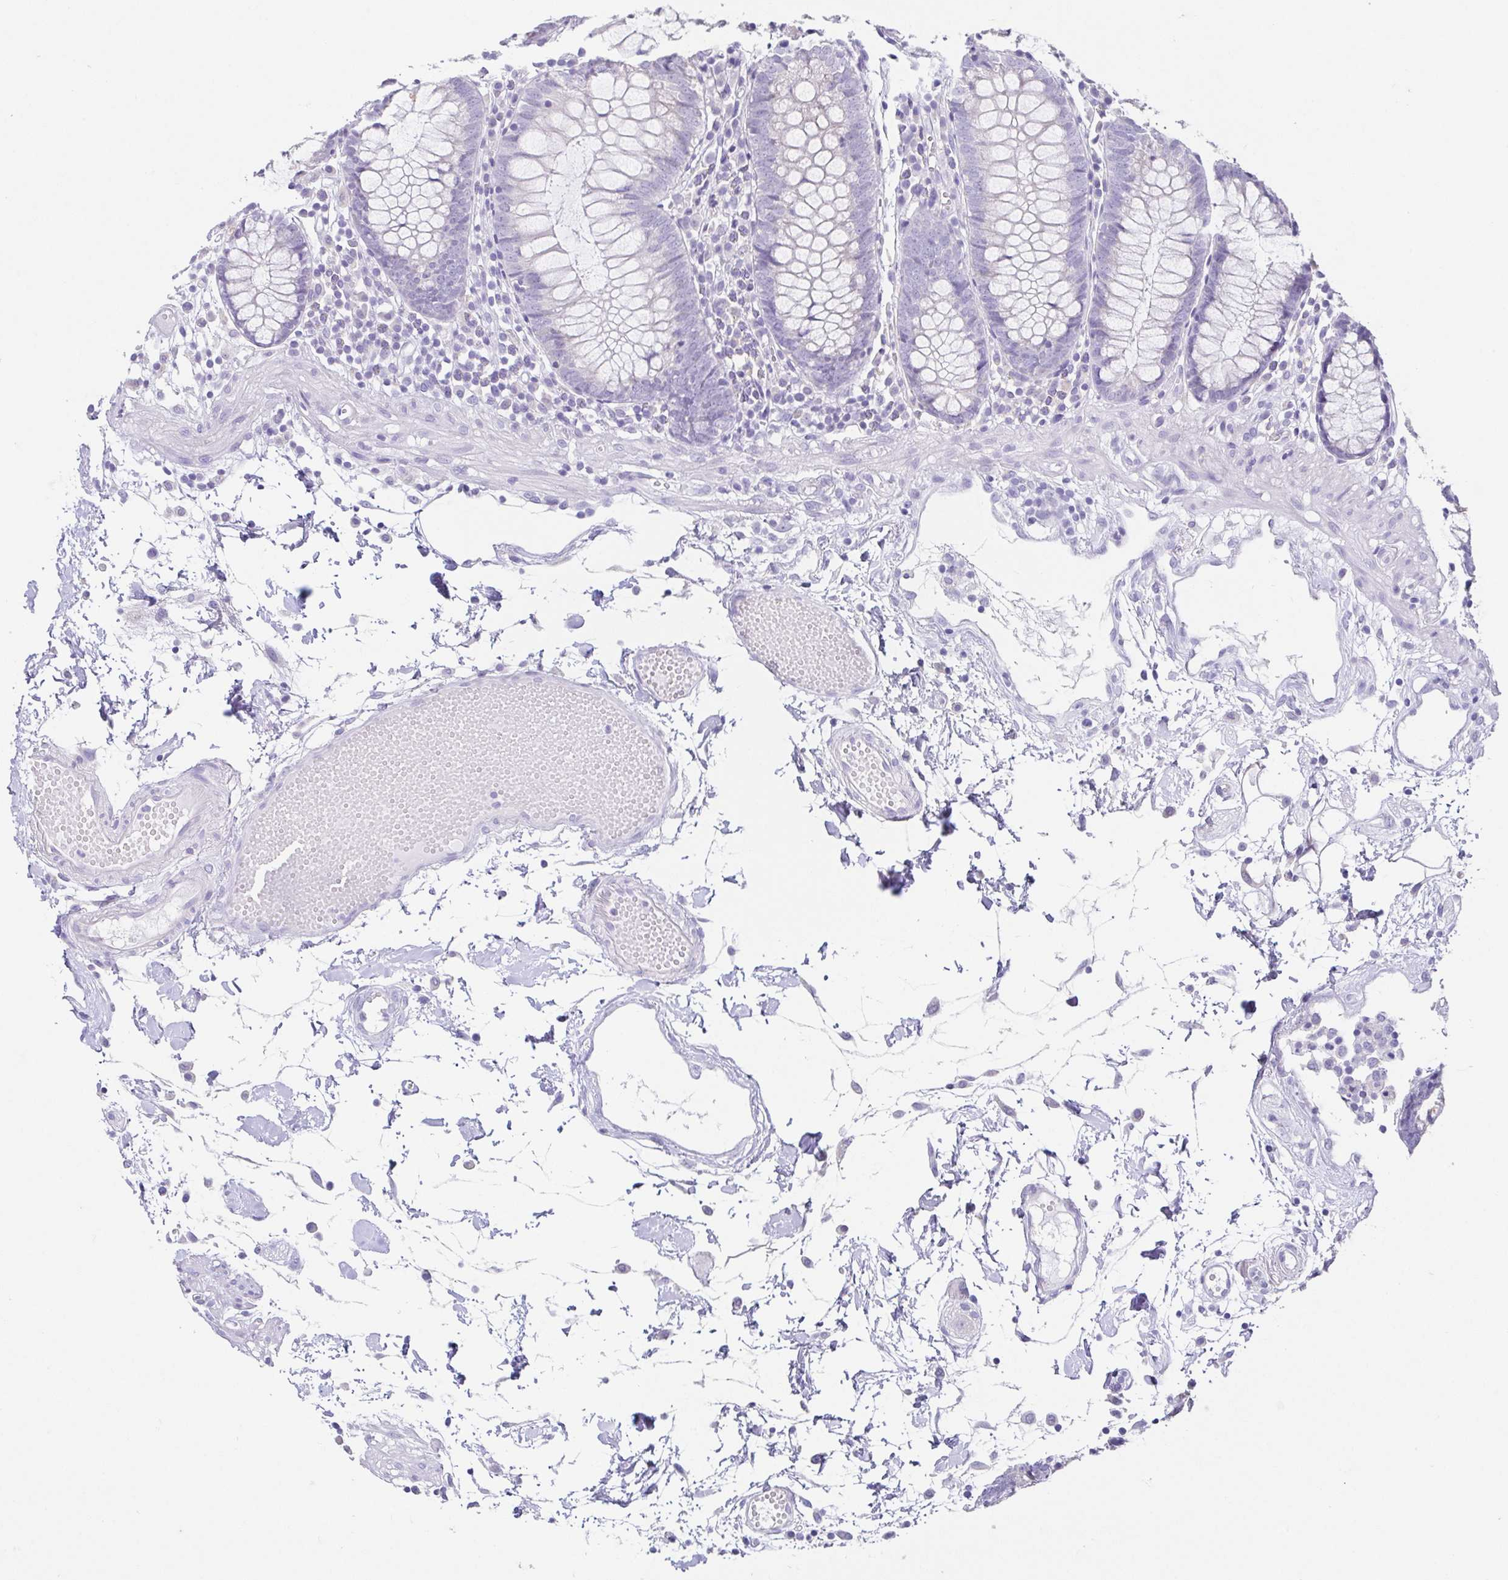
{"staining": {"intensity": "negative", "quantity": "none", "location": "none"}, "tissue": "colon", "cell_type": "Endothelial cells", "image_type": "normal", "snomed": [{"axis": "morphology", "description": "Normal tissue, NOS"}, {"axis": "morphology", "description": "Adenocarcinoma, NOS"}, {"axis": "topography", "description": "Colon"}], "caption": "Immunohistochemistry (IHC) of normal human colon shows no expression in endothelial cells. (IHC, brightfield microscopy, high magnification).", "gene": "RDH11", "patient": {"sex": "male", "age": 83}}